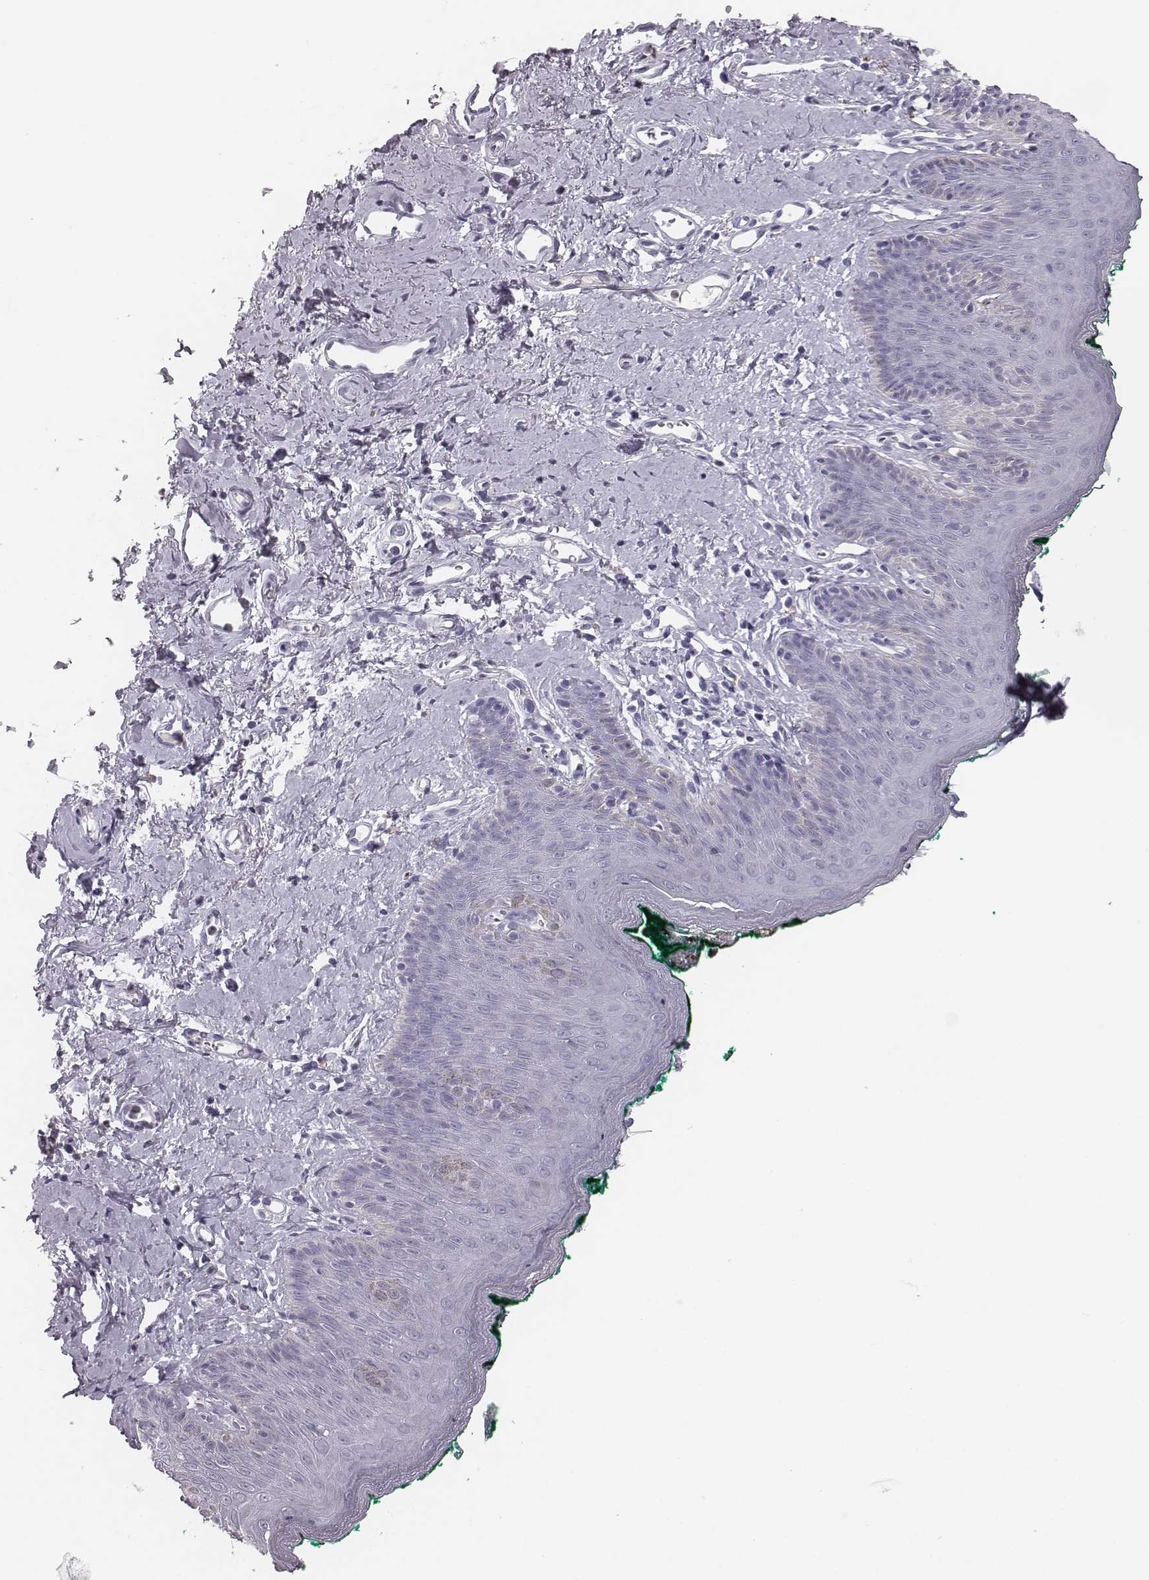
{"staining": {"intensity": "negative", "quantity": "none", "location": "none"}, "tissue": "skin", "cell_type": "Epidermal cells", "image_type": "normal", "snomed": [{"axis": "morphology", "description": "Normal tissue, NOS"}, {"axis": "topography", "description": "Vulva"}], "caption": "Immunohistochemical staining of normal skin exhibits no significant positivity in epidermal cells. (Brightfield microscopy of DAB immunohistochemistry at high magnification).", "gene": "CSH1", "patient": {"sex": "female", "age": 66}}